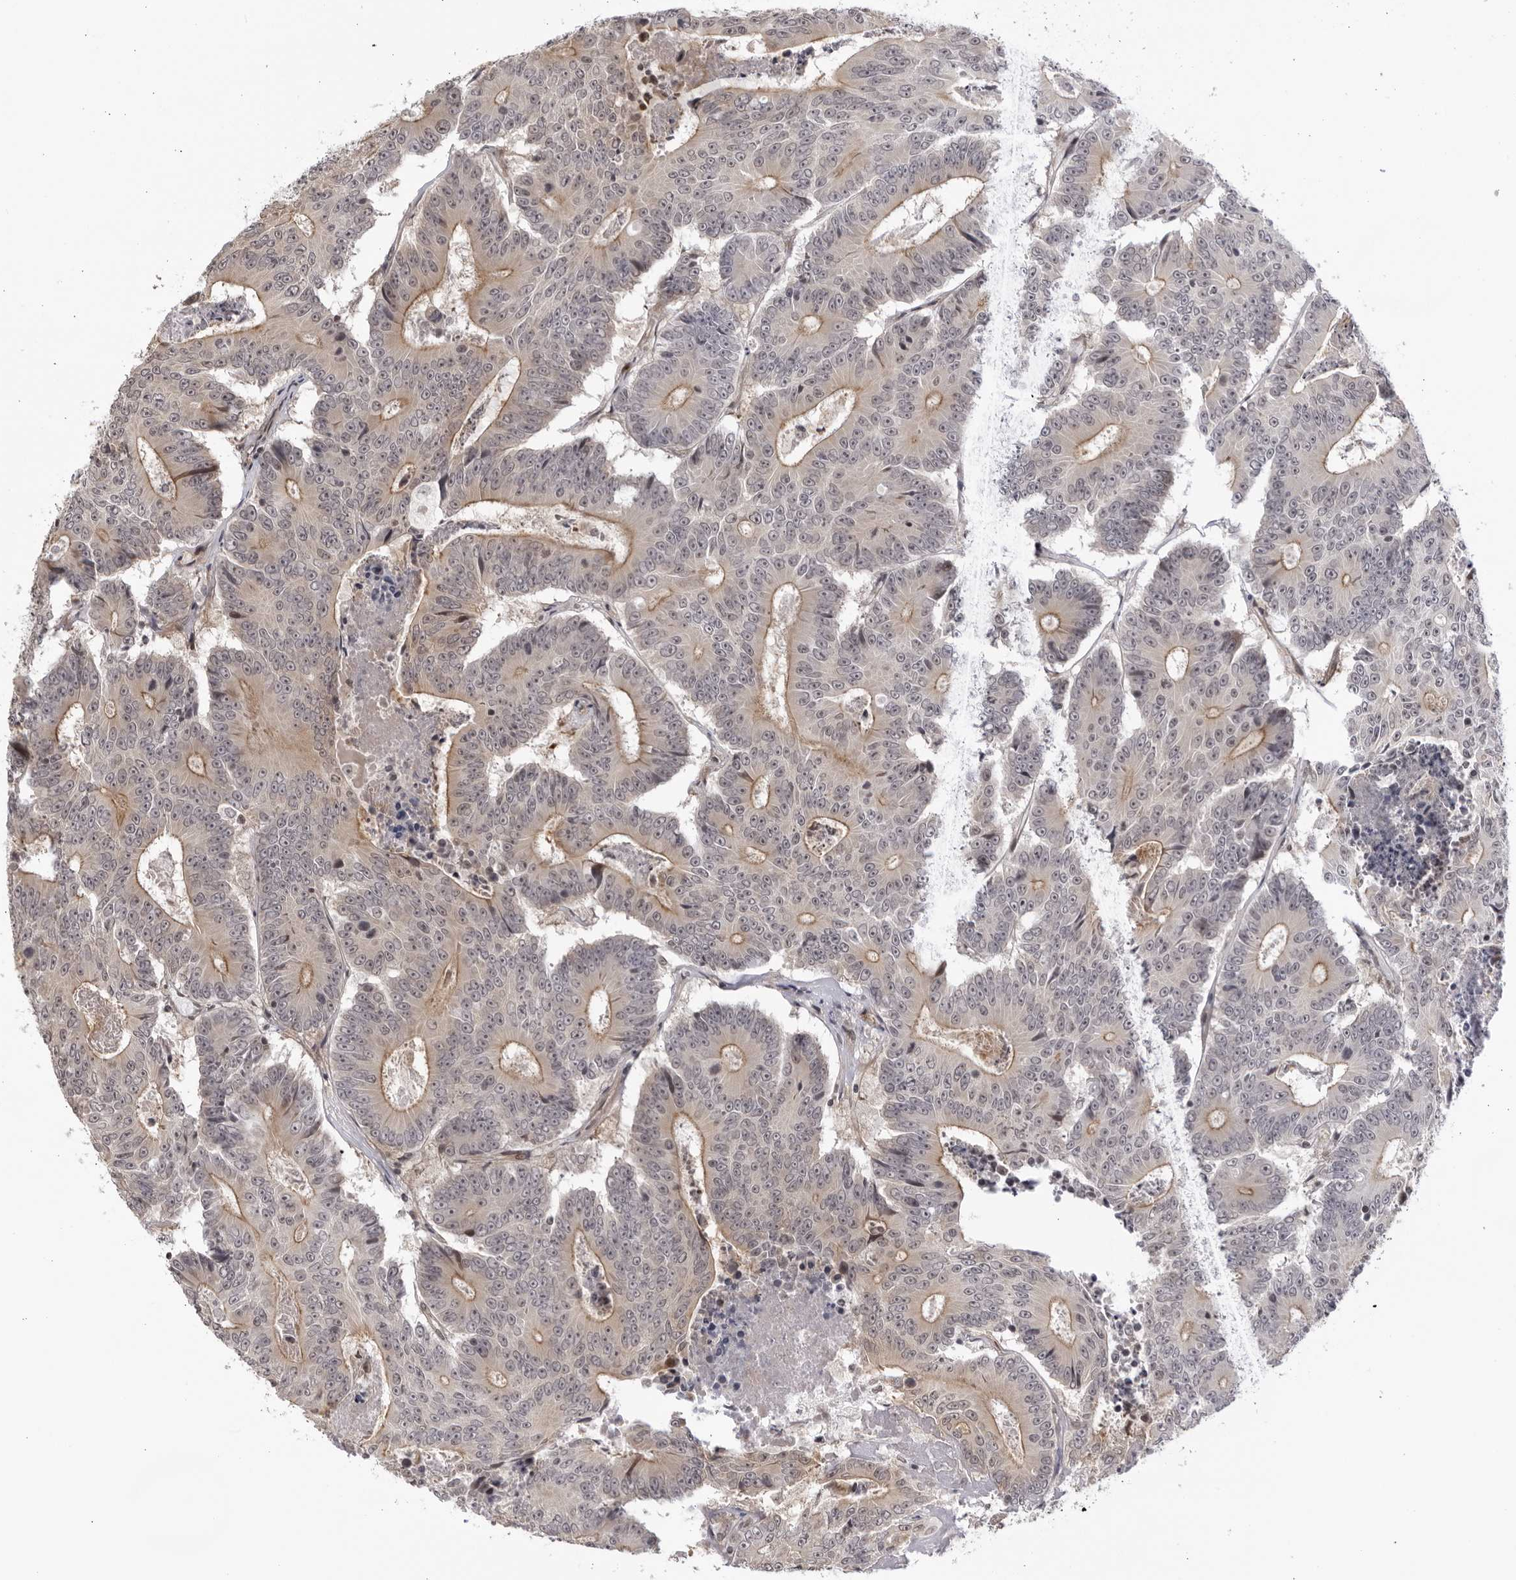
{"staining": {"intensity": "weak", "quantity": "25%-75%", "location": "cytoplasmic/membranous"}, "tissue": "colorectal cancer", "cell_type": "Tumor cells", "image_type": "cancer", "snomed": [{"axis": "morphology", "description": "Adenocarcinoma, NOS"}, {"axis": "topography", "description": "Colon"}], "caption": "Immunohistochemistry (IHC) image of neoplastic tissue: human adenocarcinoma (colorectal) stained using immunohistochemistry (IHC) exhibits low levels of weak protein expression localized specifically in the cytoplasmic/membranous of tumor cells, appearing as a cytoplasmic/membranous brown color.", "gene": "CNBD1", "patient": {"sex": "male", "age": 83}}